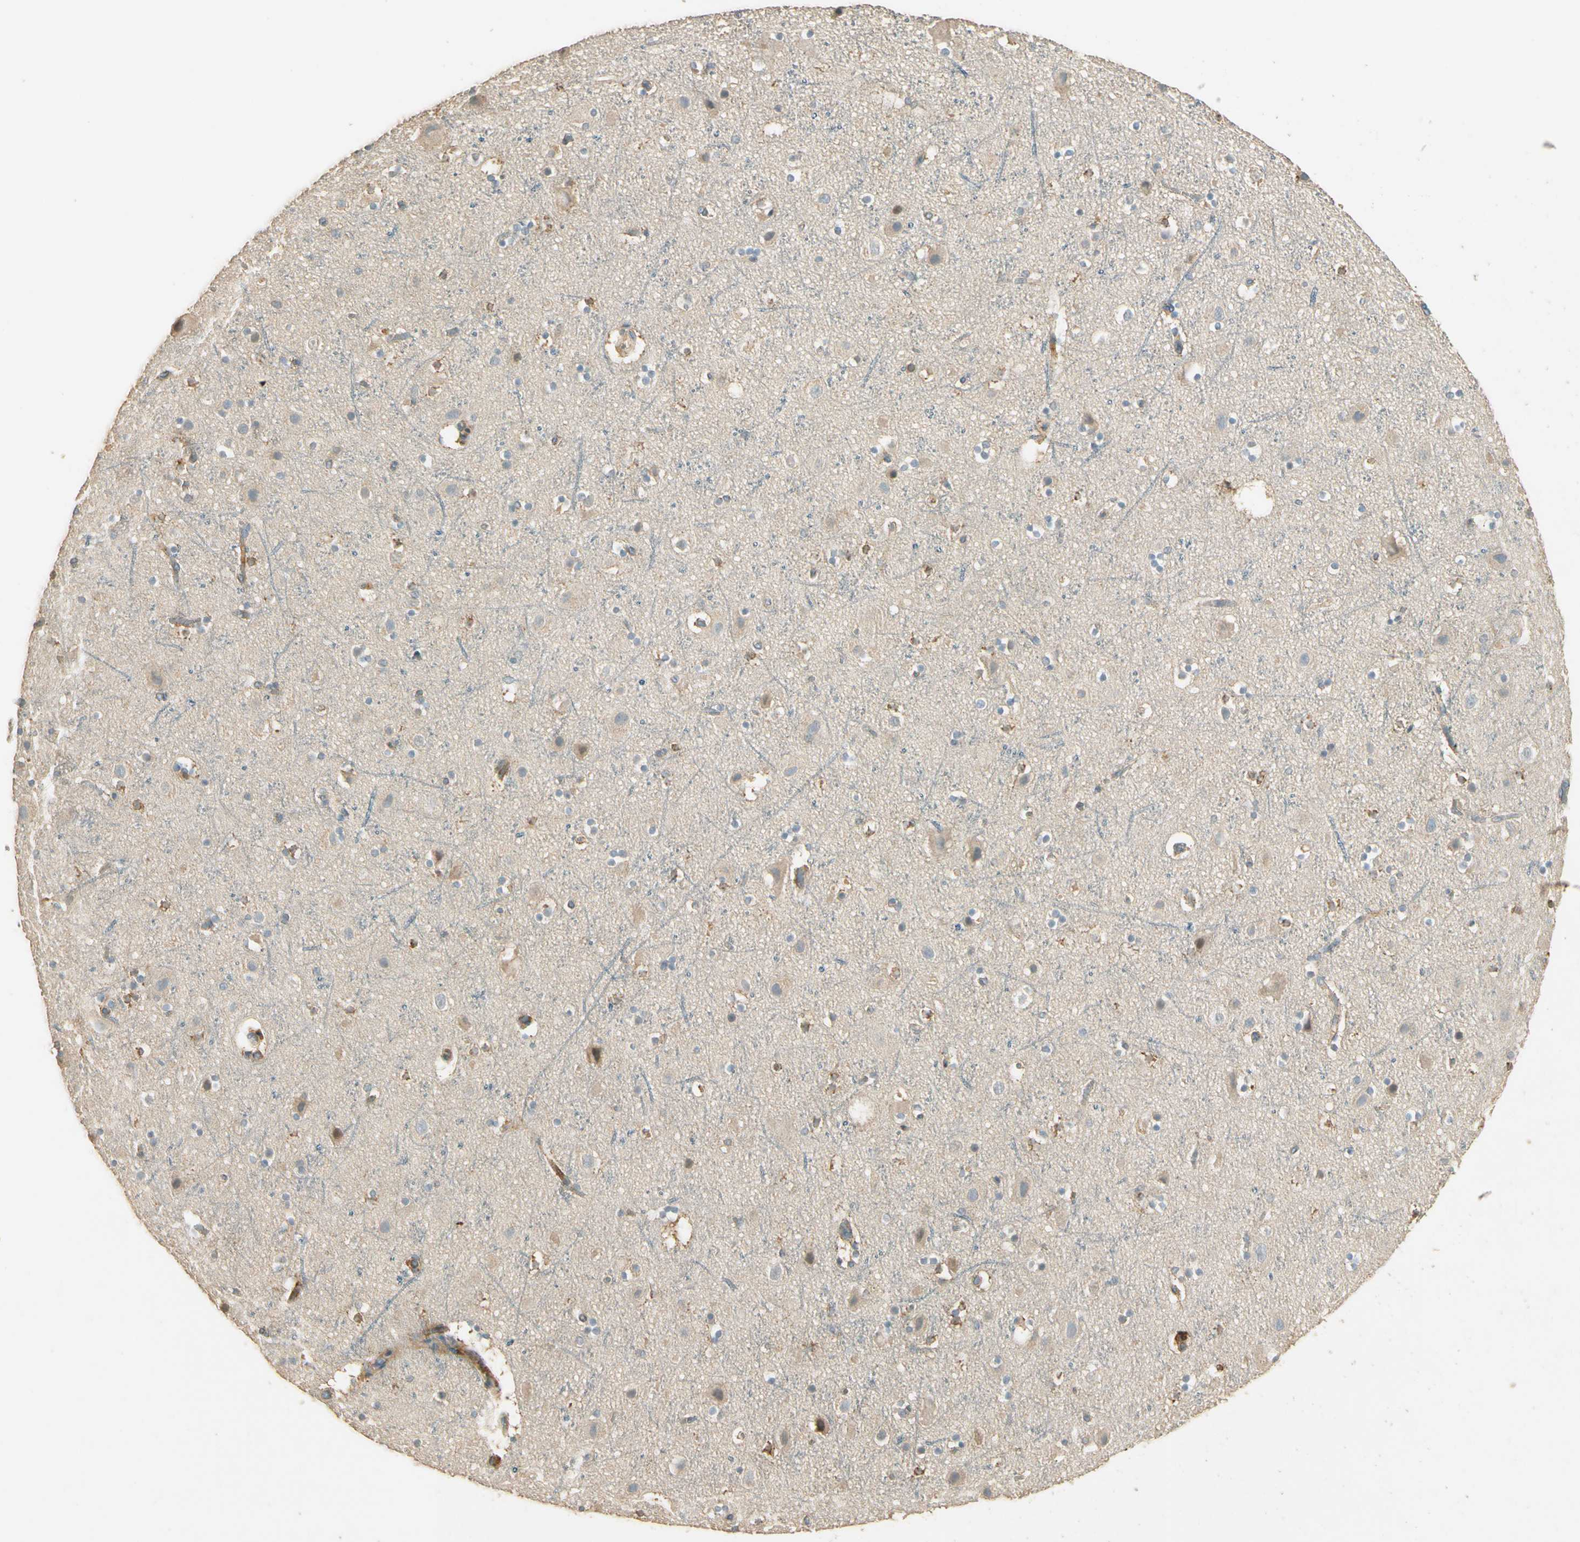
{"staining": {"intensity": "weak", "quantity": ">75%", "location": "cytoplasmic/membranous"}, "tissue": "cerebral cortex", "cell_type": "Endothelial cells", "image_type": "normal", "snomed": [{"axis": "morphology", "description": "Normal tissue, NOS"}, {"axis": "topography", "description": "Cerebral cortex"}], "caption": "Cerebral cortex stained with immunohistochemistry shows weak cytoplasmic/membranous positivity in approximately >75% of endothelial cells.", "gene": "PLXNA1", "patient": {"sex": "male", "age": 45}}